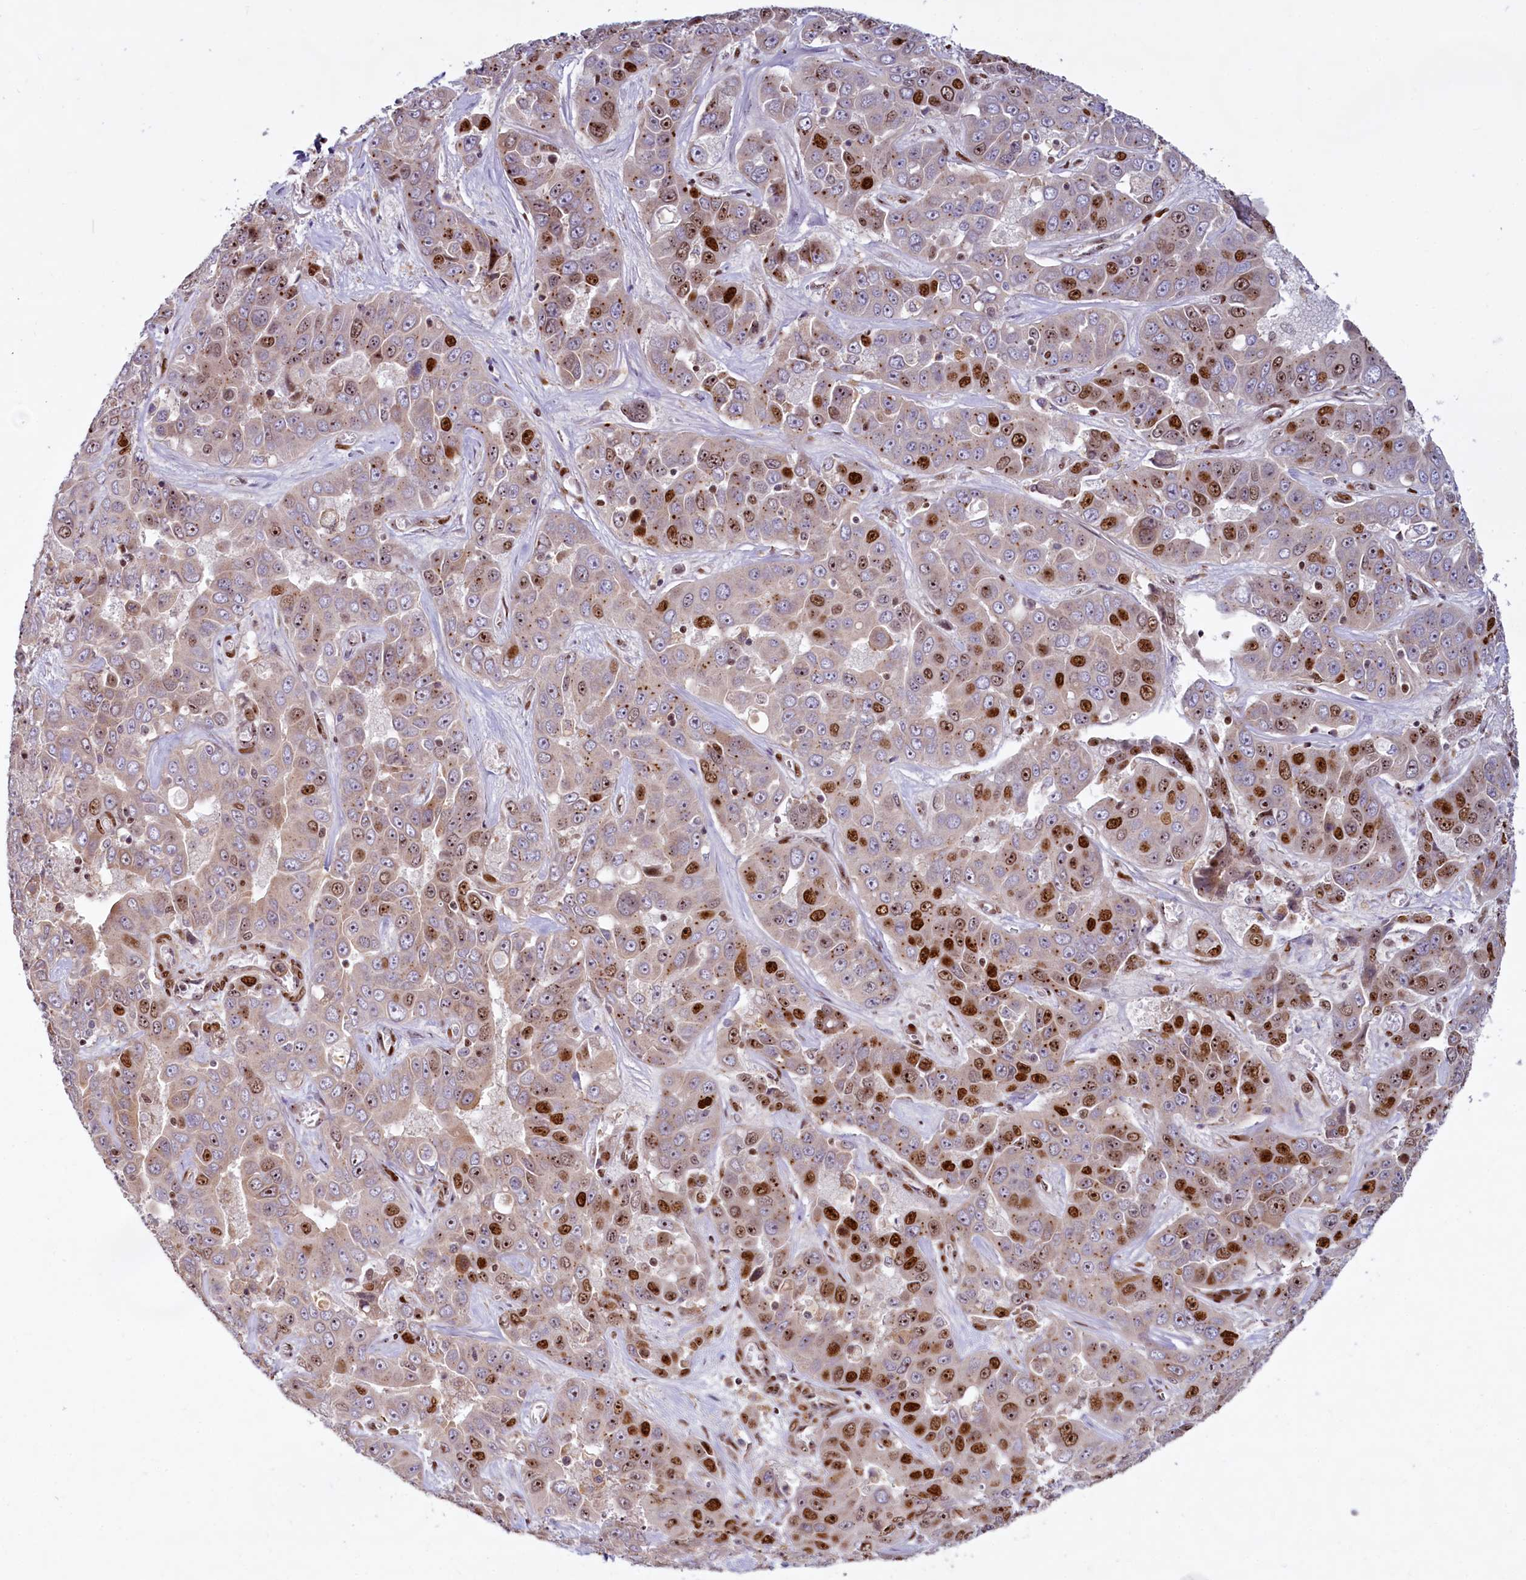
{"staining": {"intensity": "strong", "quantity": "25%-75%", "location": "nuclear"}, "tissue": "liver cancer", "cell_type": "Tumor cells", "image_type": "cancer", "snomed": [{"axis": "morphology", "description": "Cholangiocarcinoma"}, {"axis": "topography", "description": "Liver"}], "caption": "IHC staining of liver cholangiocarcinoma, which displays high levels of strong nuclear positivity in approximately 25%-75% of tumor cells indicating strong nuclear protein positivity. The staining was performed using DAB (brown) for protein detection and nuclei were counterstained in hematoxylin (blue).", "gene": "TCOF1", "patient": {"sex": "female", "age": 52}}